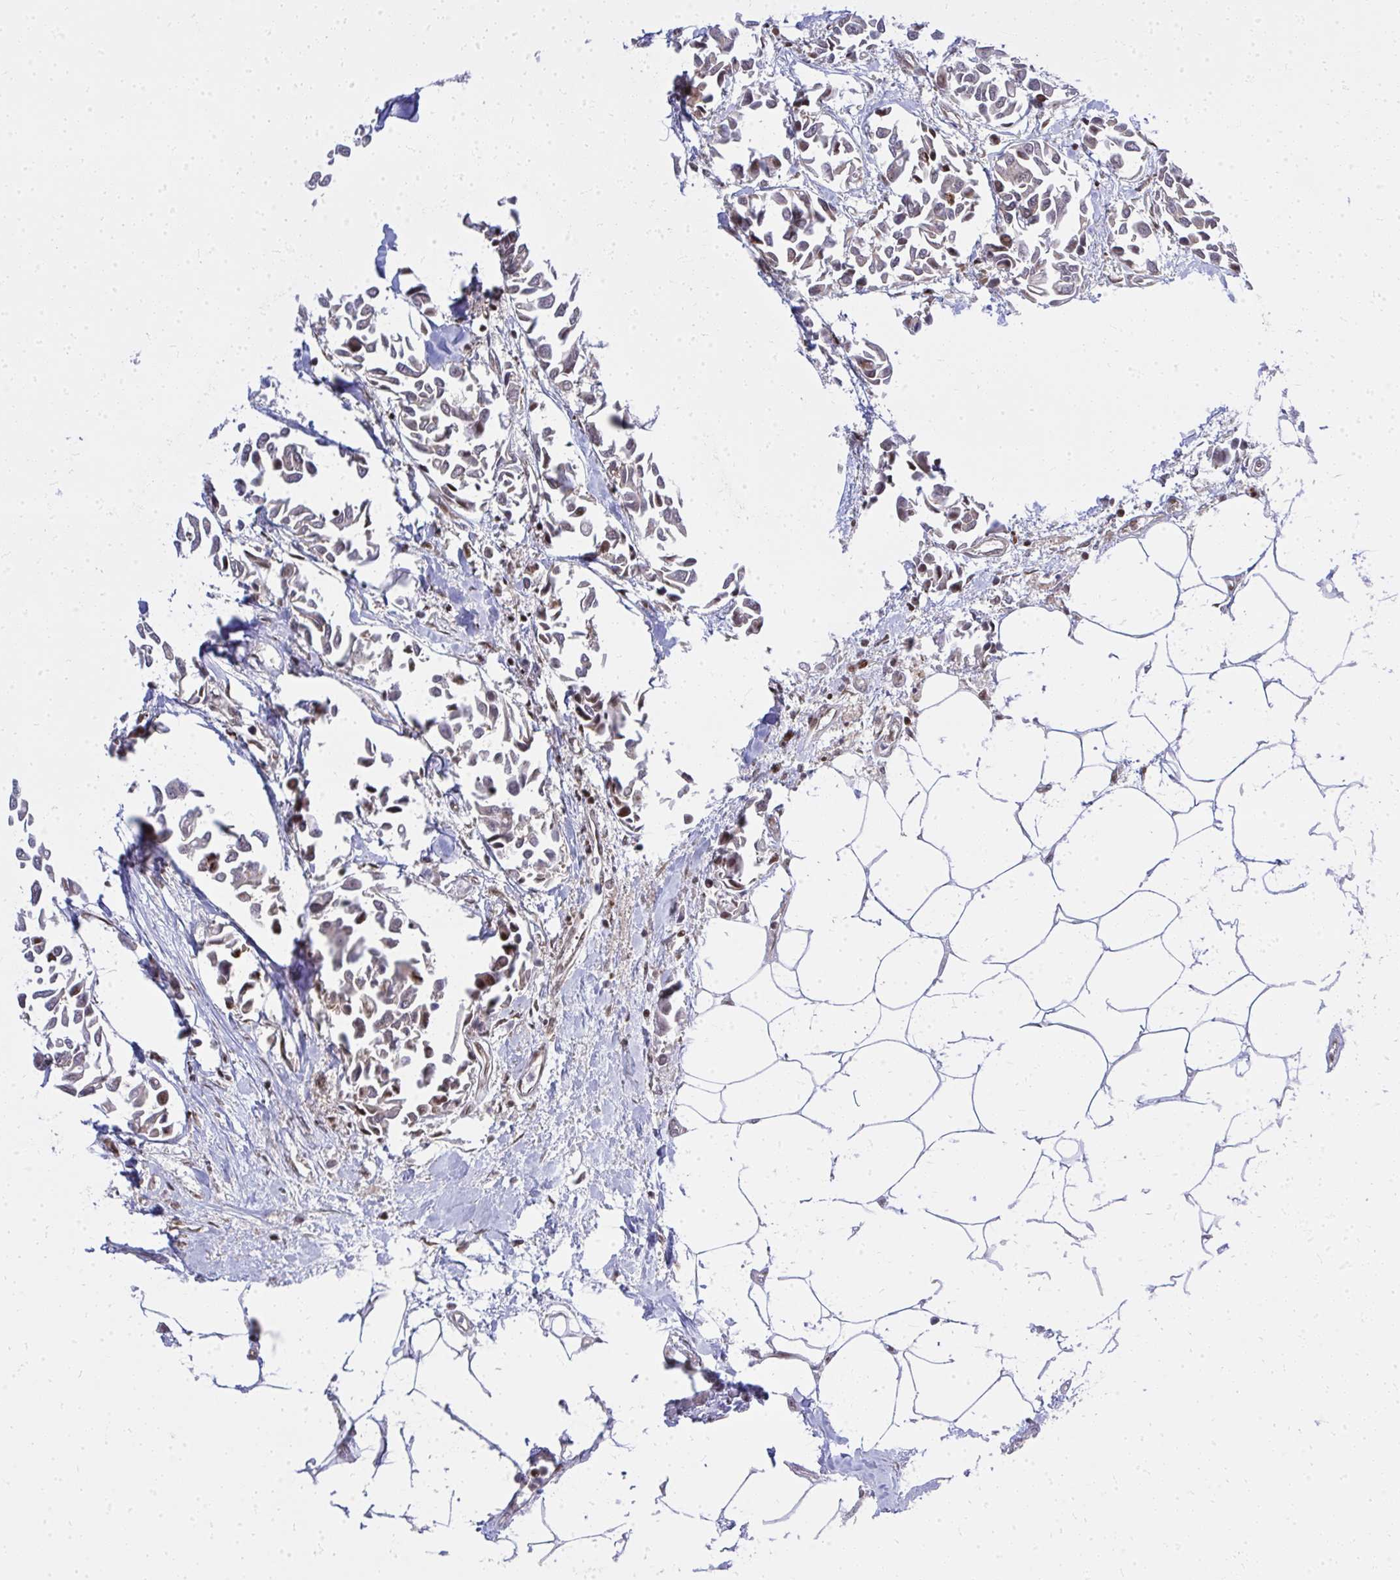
{"staining": {"intensity": "moderate", "quantity": "<25%", "location": "nuclear"}, "tissue": "breast cancer", "cell_type": "Tumor cells", "image_type": "cancer", "snomed": [{"axis": "morphology", "description": "Duct carcinoma"}, {"axis": "topography", "description": "Breast"}], "caption": "Protein expression analysis of breast cancer (intraductal carcinoma) demonstrates moderate nuclear staining in approximately <25% of tumor cells. Nuclei are stained in blue.", "gene": "PIGY", "patient": {"sex": "female", "age": 54}}